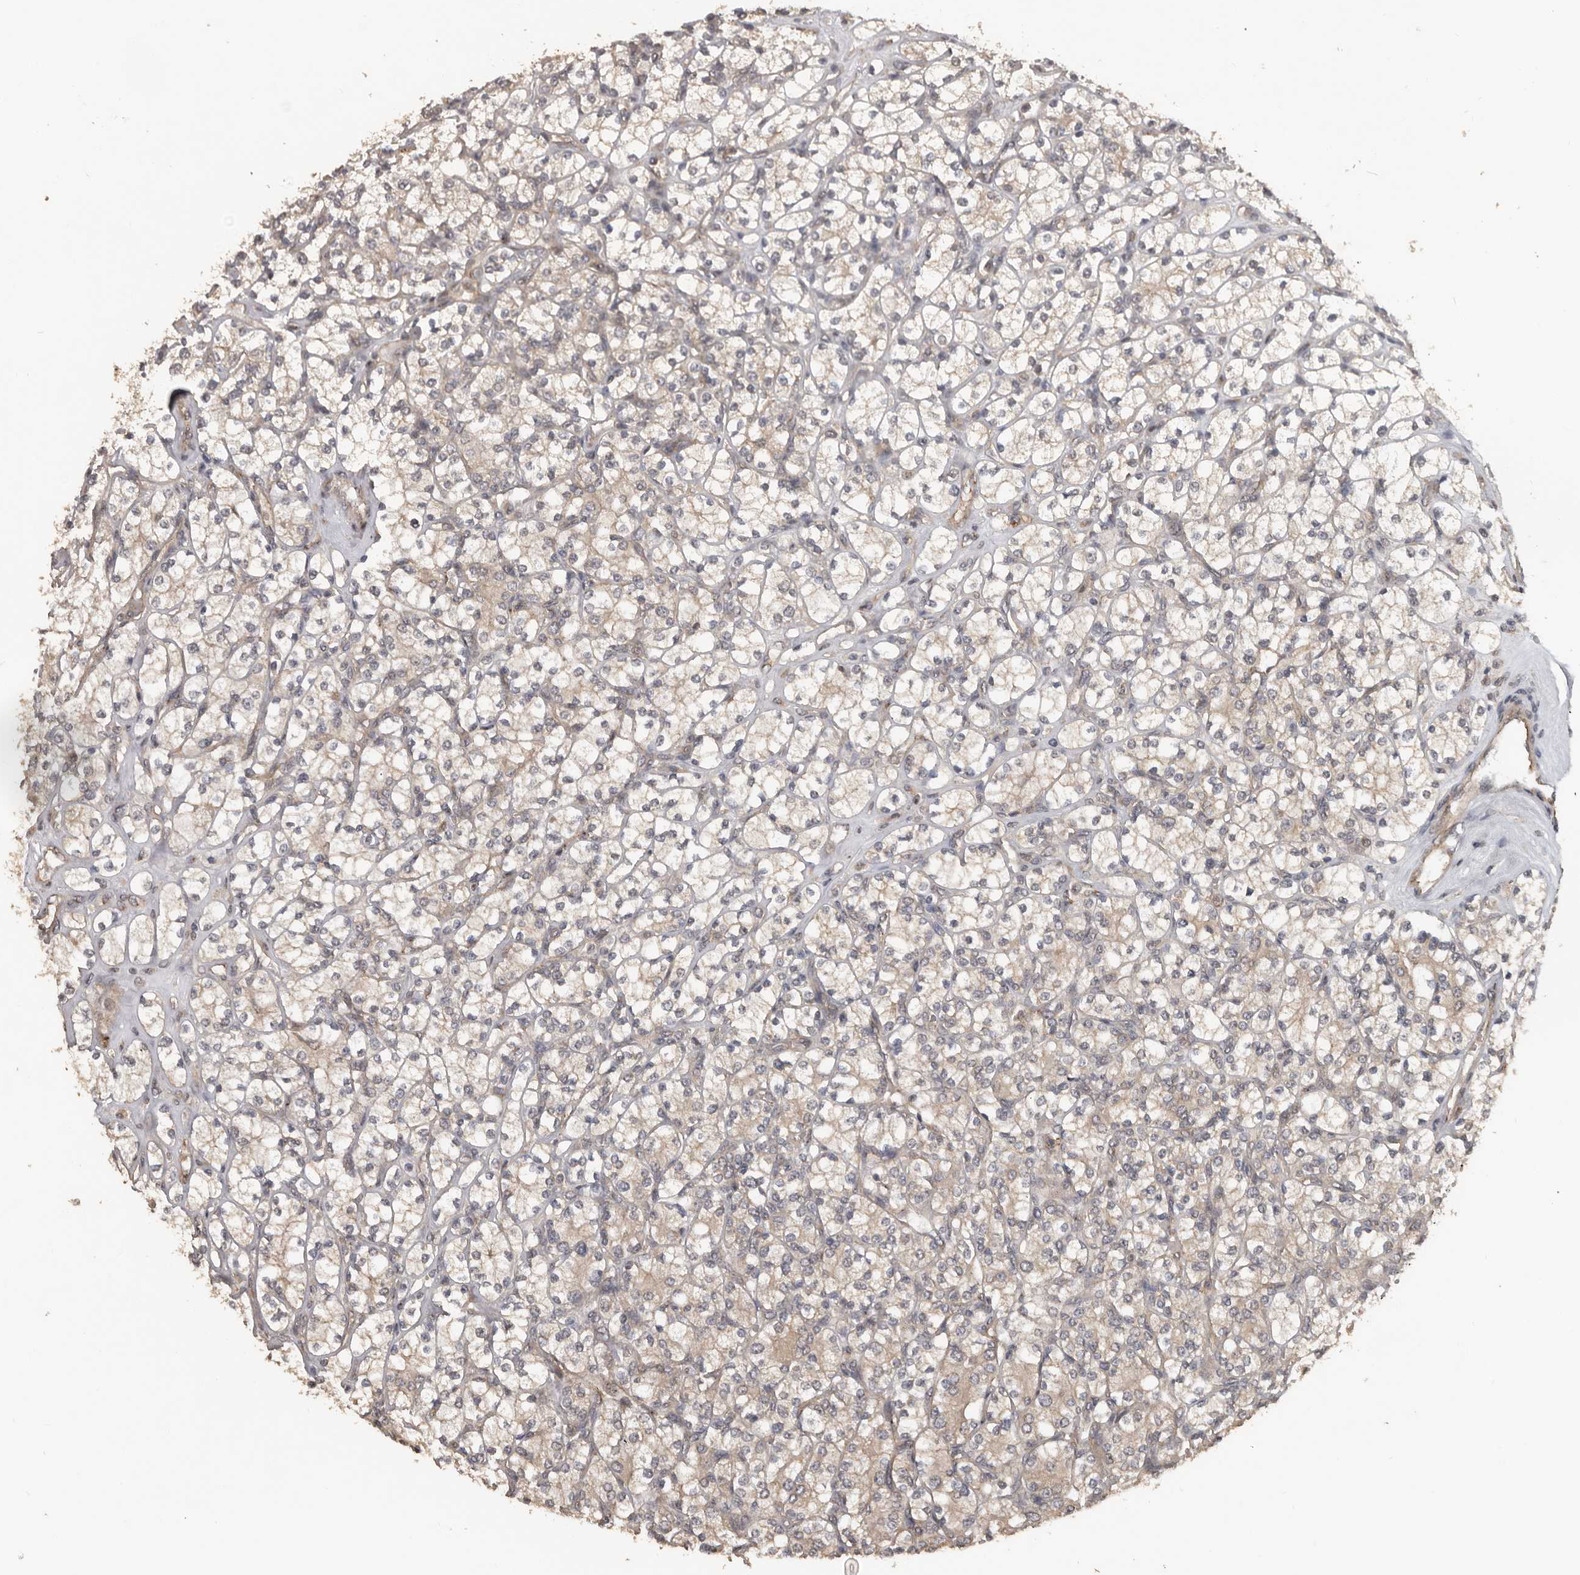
{"staining": {"intensity": "weak", "quantity": "25%-75%", "location": "cytoplasmic/membranous"}, "tissue": "renal cancer", "cell_type": "Tumor cells", "image_type": "cancer", "snomed": [{"axis": "morphology", "description": "Adenocarcinoma, NOS"}, {"axis": "topography", "description": "Kidney"}], "caption": "Immunohistochemical staining of human renal adenocarcinoma demonstrates low levels of weak cytoplasmic/membranous protein expression in about 25%-75% of tumor cells.", "gene": "CEP350", "patient": {"sex": "male", "age": 77}}